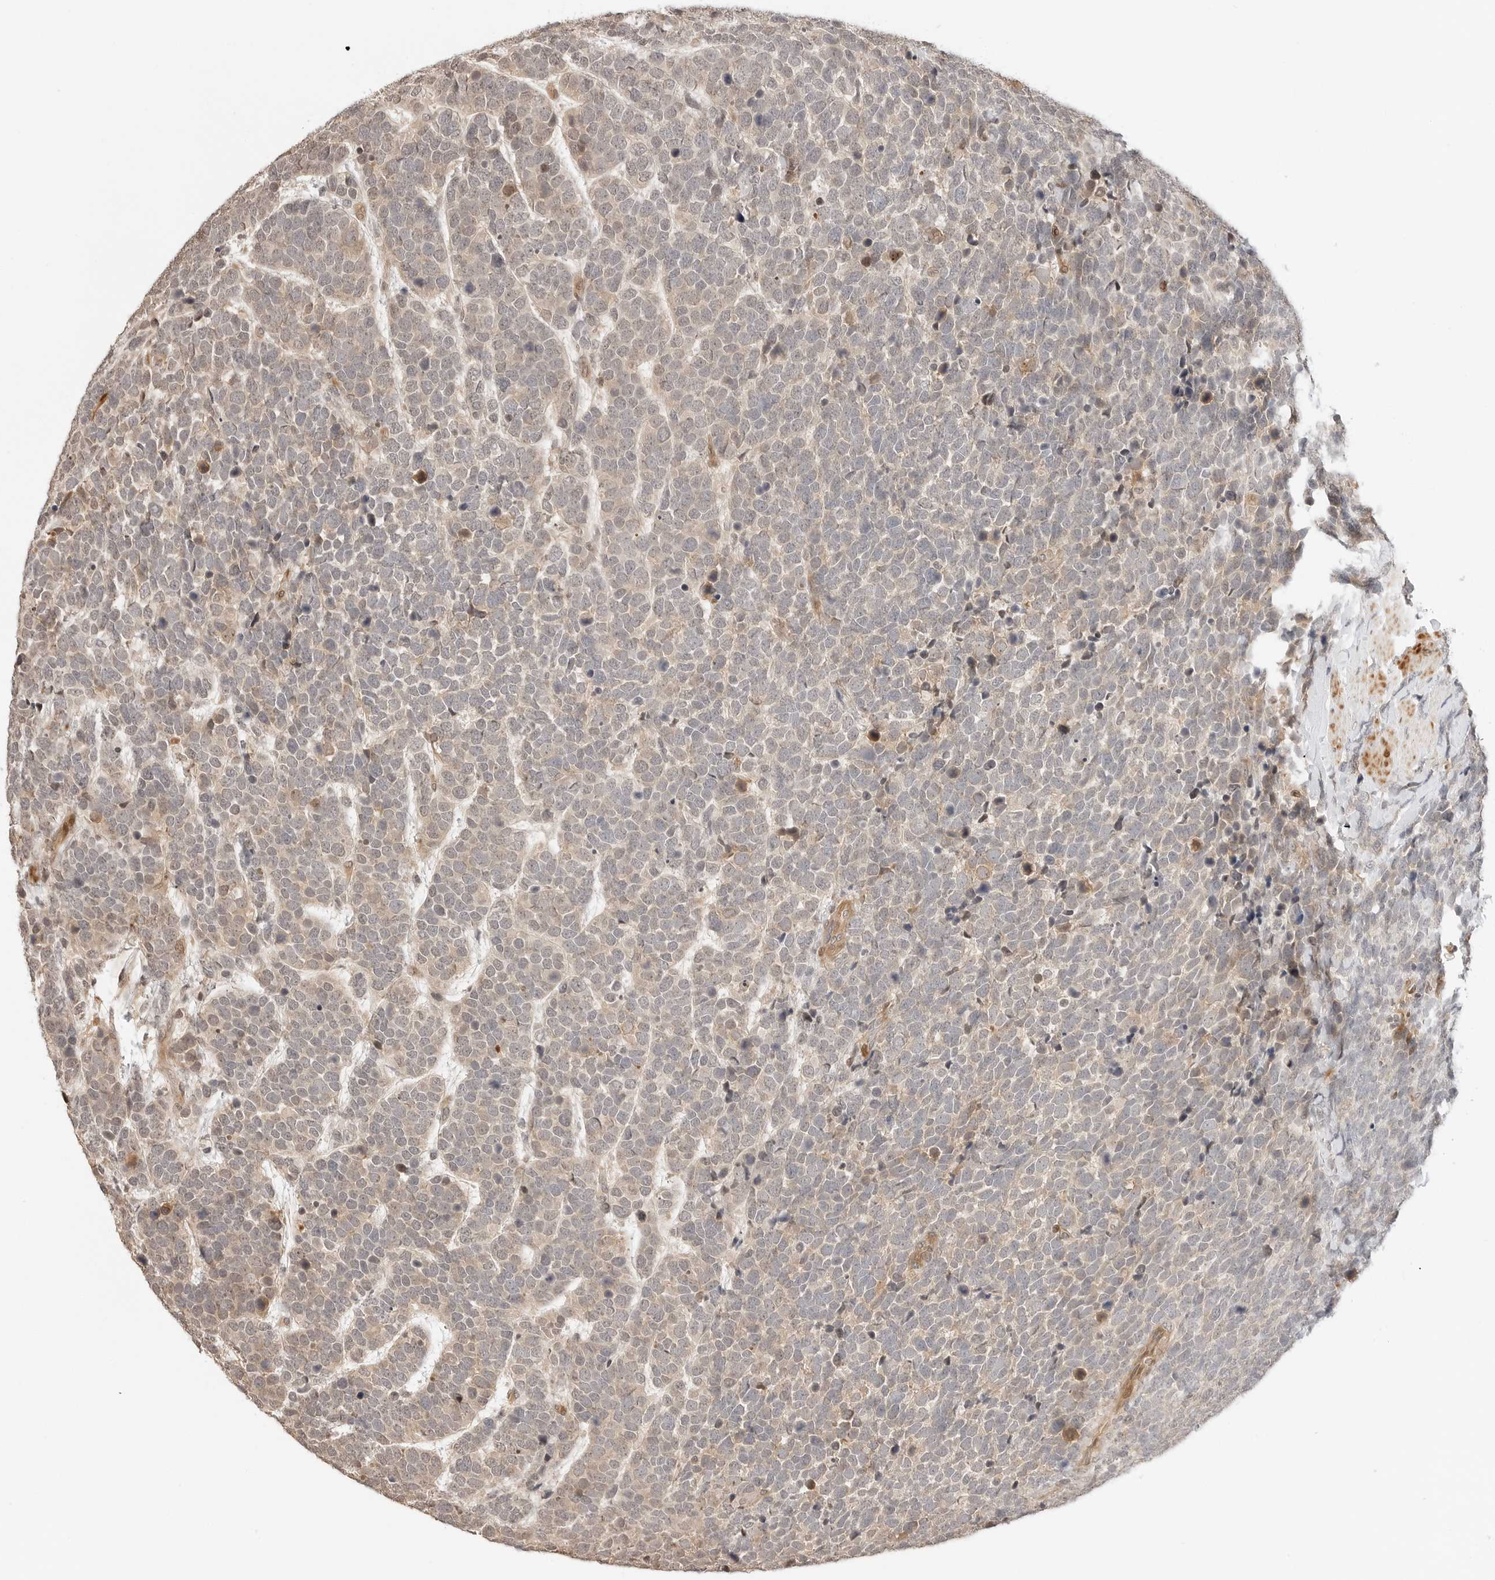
{"staining": {"intensity": "negative", "quantity": "none", "location": "none"}, "tissue": "urothelial cancer", "cell_type": "Tumor cells", "image_type": "cancer", "snomed": [{"axis": "morphology", "description": "Urothelial carcinoma, High grade"}, {"axis": "topography", "description": "Urinary bladder"}], "caption": "Immunohistochemical staining of human urothelial cancer displays no significant staining in tumor cells. The staining is performed using DAB (3,3'-diaminobenzidine) brown chromogen with nuclei counter-stained in using hematoxylin.", "gene": "GEM", "patient": {"sex": "female", "age": 82}}